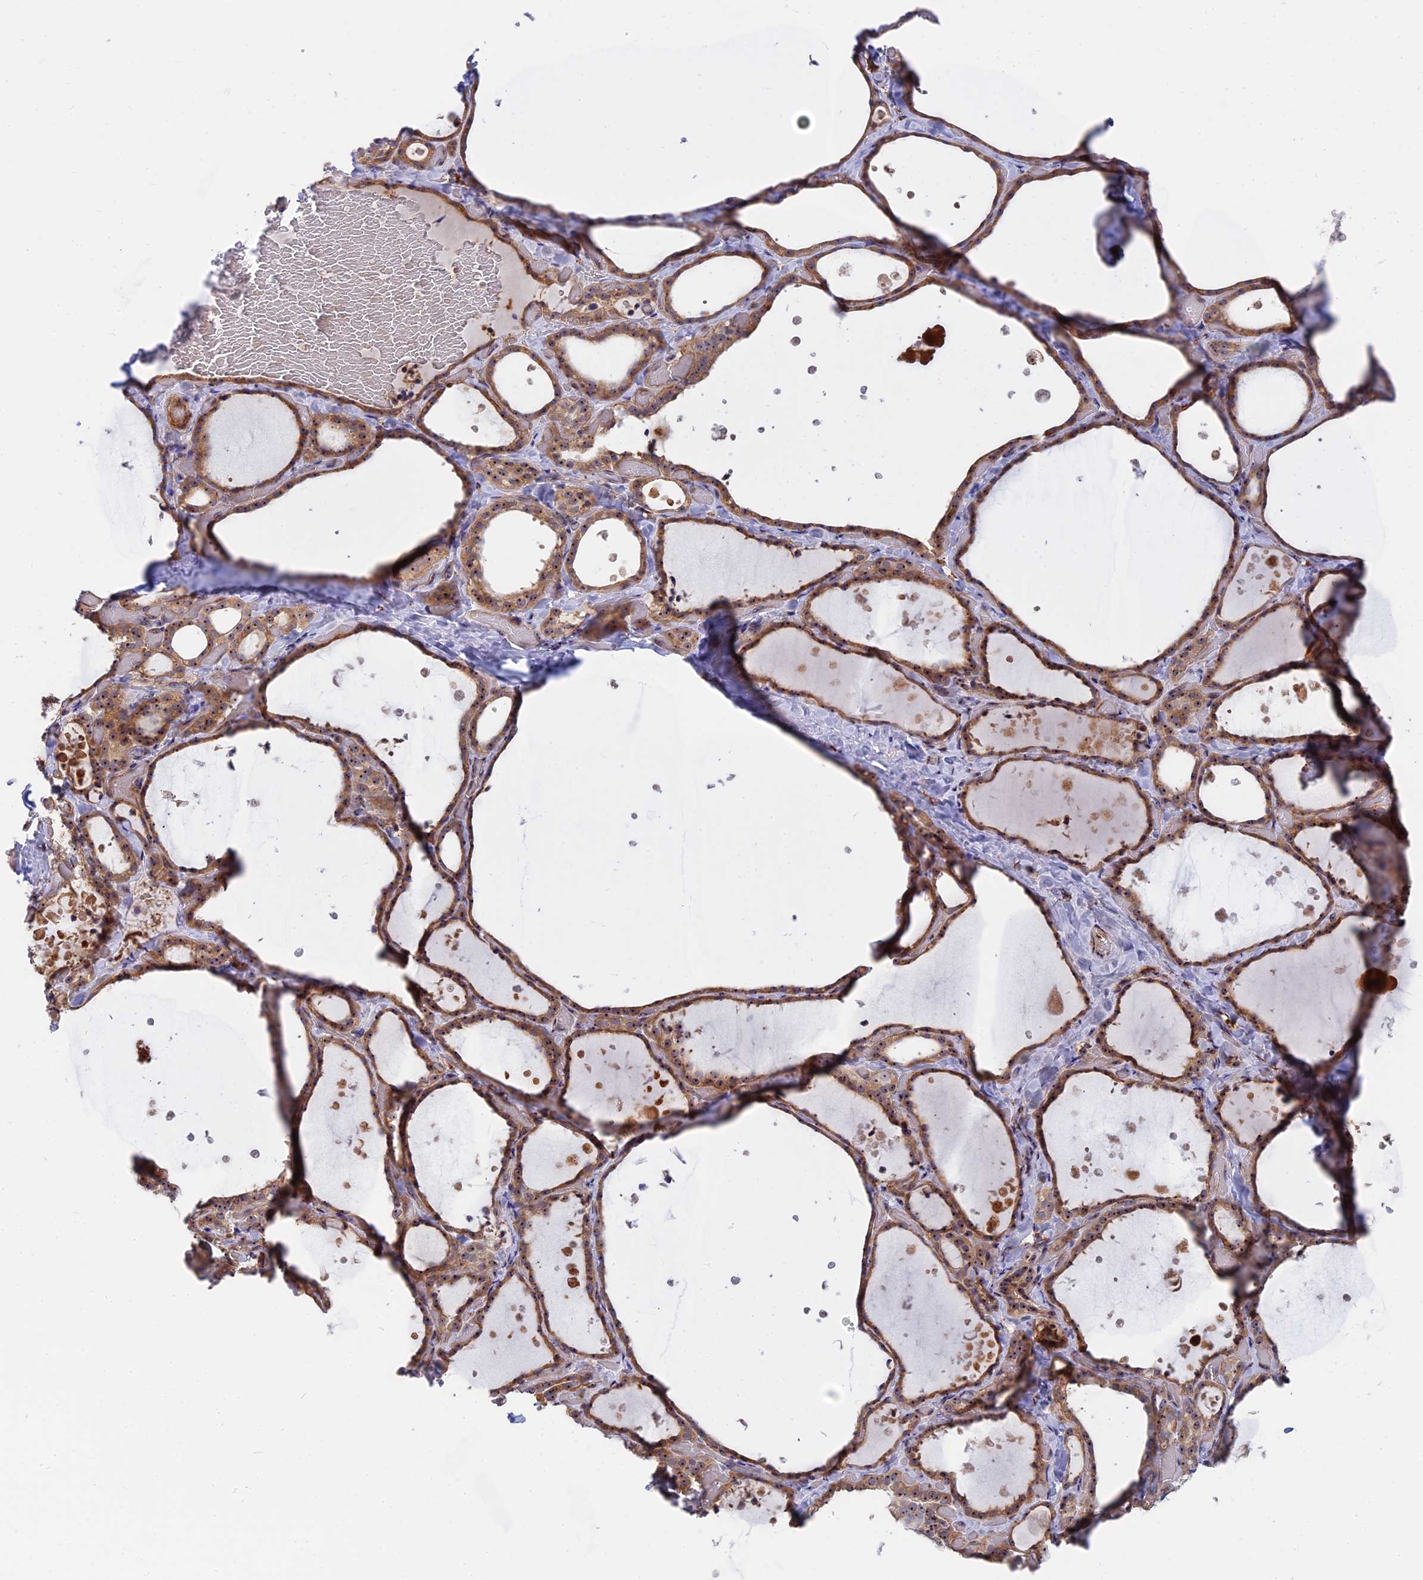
{"staining": {"intensity": "moderate", "quantity": ">75%", "location": "cytoplasmic/membranous,nuclear"}, "tissue": "thyroid gland", "cell_type": "Glandular cells", "image_type": "normal", "snomed": [{"axis": "morphology", "description": "Normal tissue, NOS"}, {"axis": "topography", "description": "Thyroid gland"}], "caption": "Thyroid gland stained with DAB (3,3'-diaminobenzidine) immunohistochemistry reveals medium levels of moderate cytoplasmic/membranous,nuclear expression in approximately >75% of glandular cells. Using DAB (brown) and hematoxylin (blue) stains, captured at high magnification using brightfield microscopy.", "gene": "DBNDD1", "patient": {"sex": "female", "age": 44}}